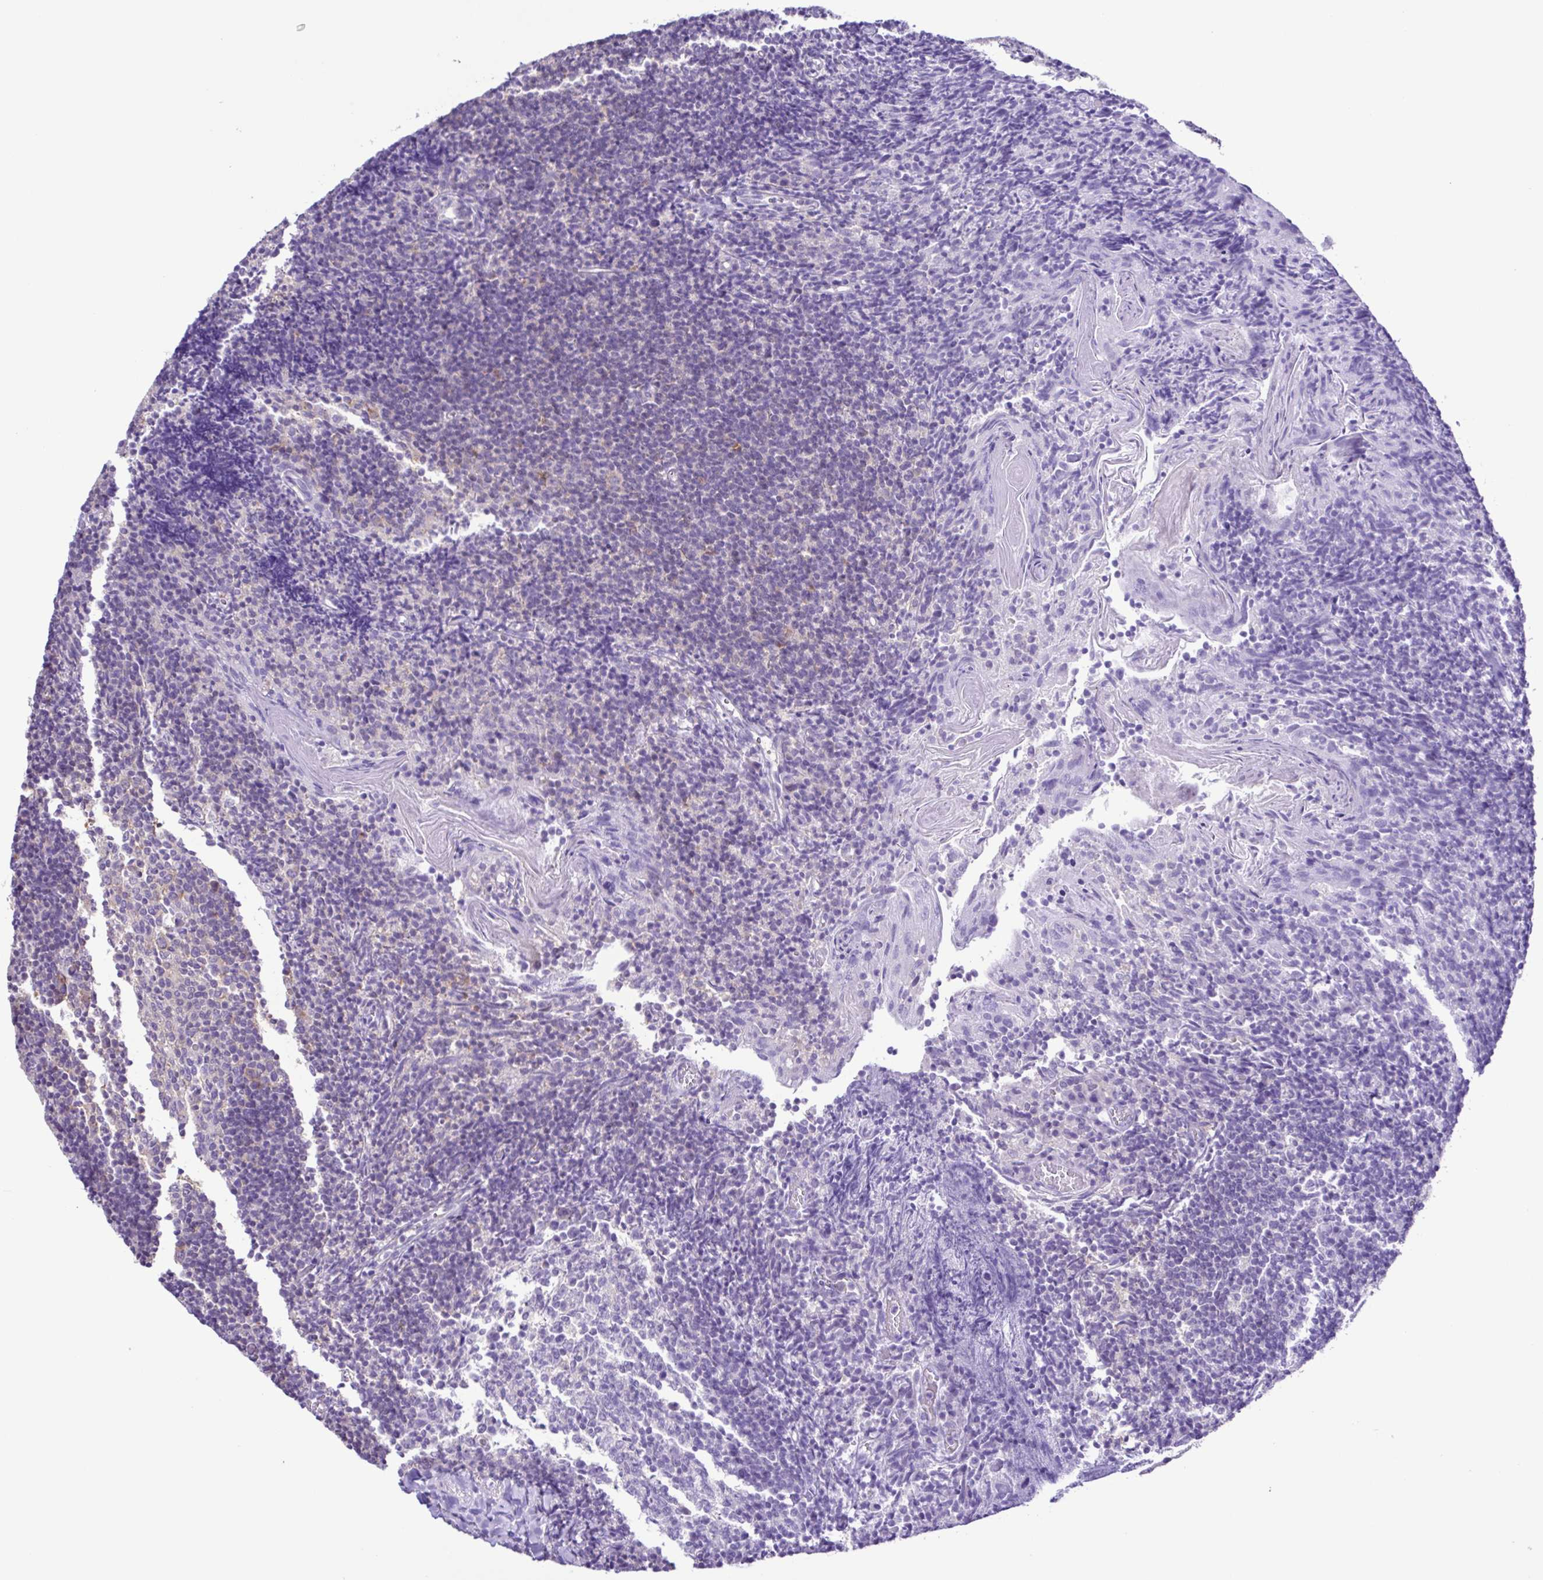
{"staining": {"intensity": "weak", "quantity": "25%-75%", "location": "cytoplasmic/membranous"}, "tissue": "tonsil", "cell_type": "Germinal center cells", "image_type": "normal", "snomed": [{"axis": "morphology", "description": "Normal tissue, NOS"}, {"axis": "topography", "description": "Tonsil"}], "caption": "This photomicrograph reveals normal tonsil stained with immunohistochemistry (IHC) to label a protein in brown. The cytoplasmic/membranous of germinal center cells show weak positivity for the protein. Nuclei are counter-stained blue.", "gene": "CYP17A1", "patient": {"sex": "female", "age": 10}}